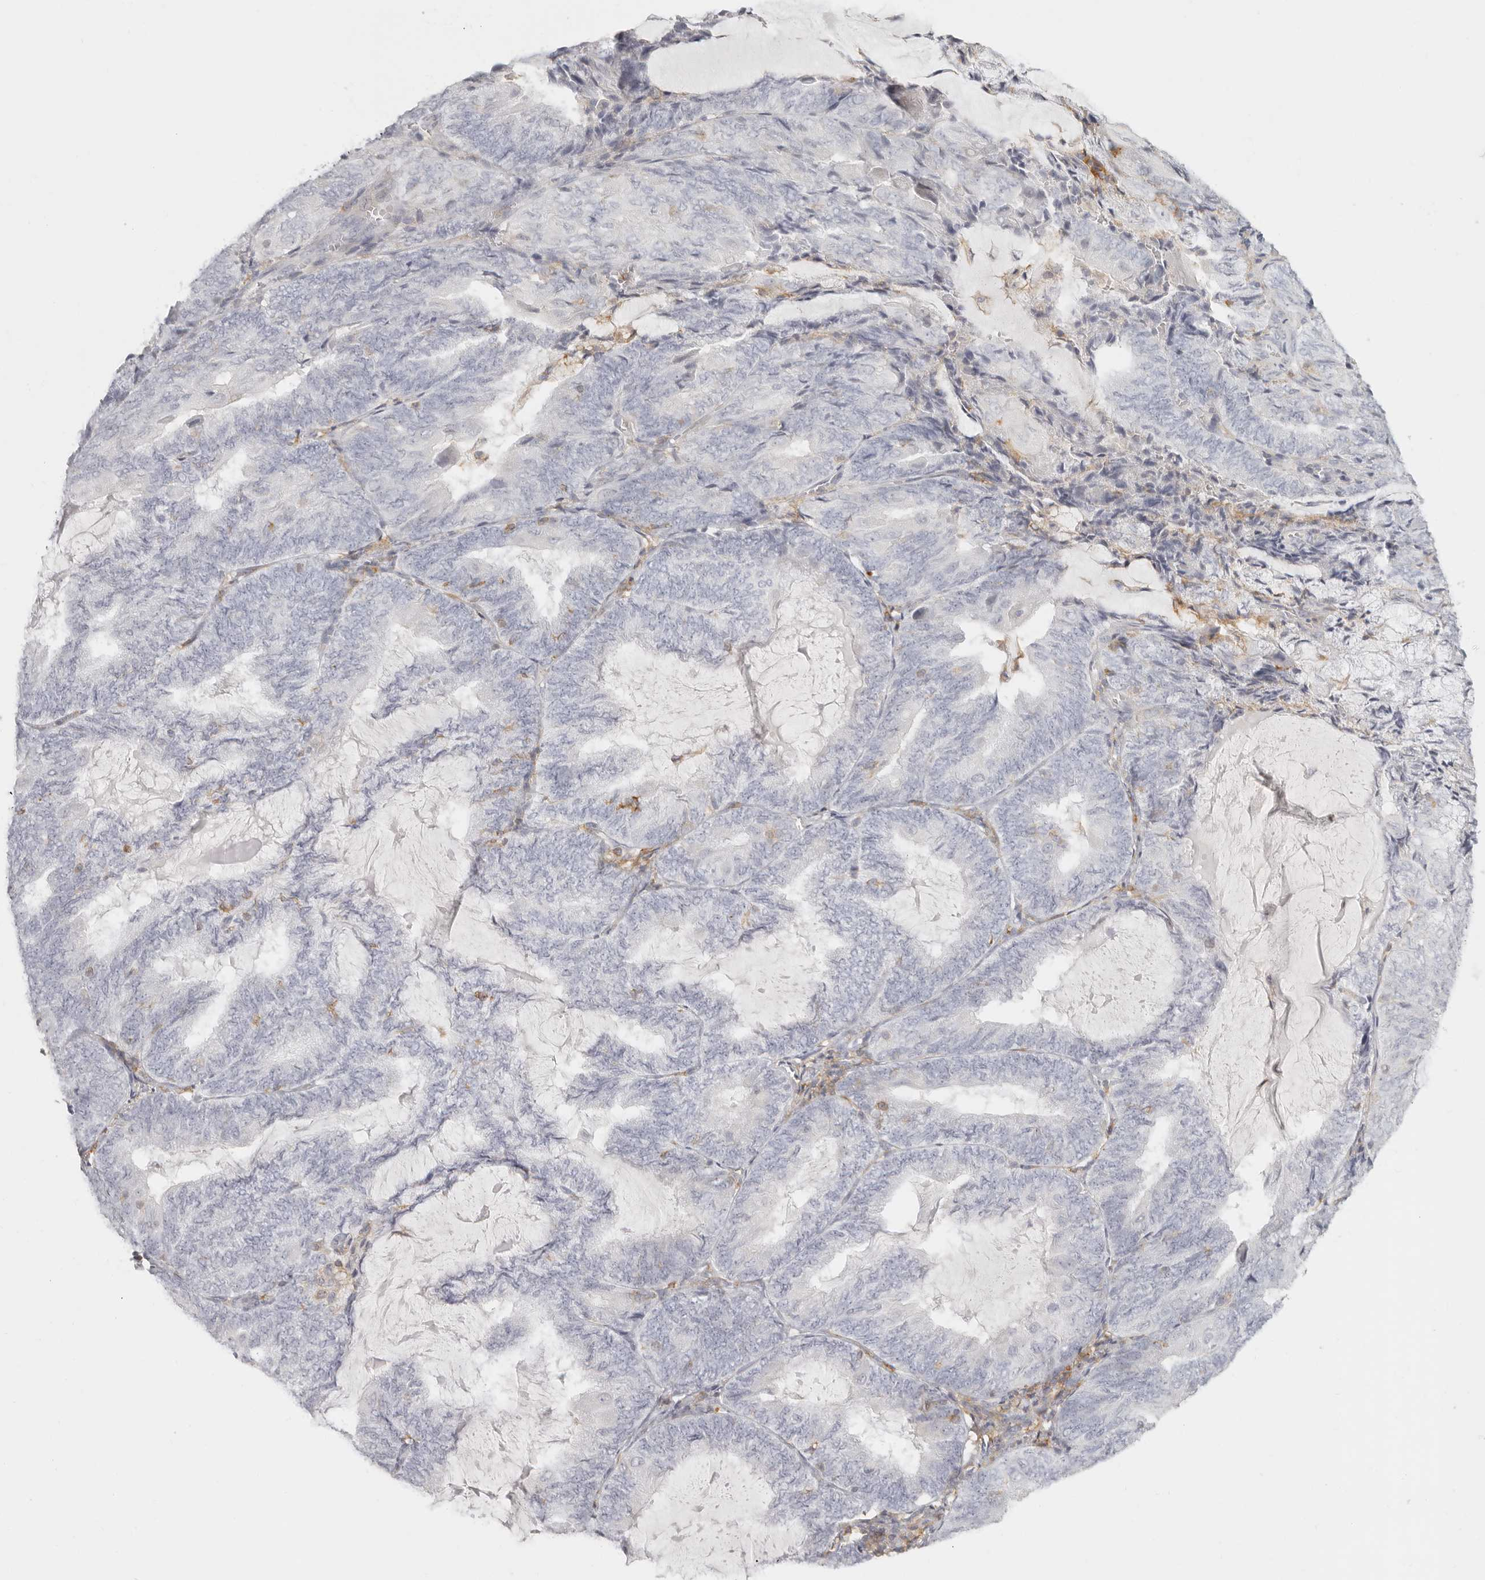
{"staining": {"intensity": "negative", "quantity": "none", "location": "none"}, "tissue": "endometrial cancer", "cell_type": "Tumor cells", "image_type": "cancer", "snomed": [{"axis": "morphology", "description": "Adenocarcinoma, NOS"}, {"axis": "topography", "description": "Endometrium"}], "caption": "Endometrial cancer stained for a protein using IHC displays no expression tumor cells.", "gene": "NIBAN1", "patient": {"sex": "female", "age": 81}}